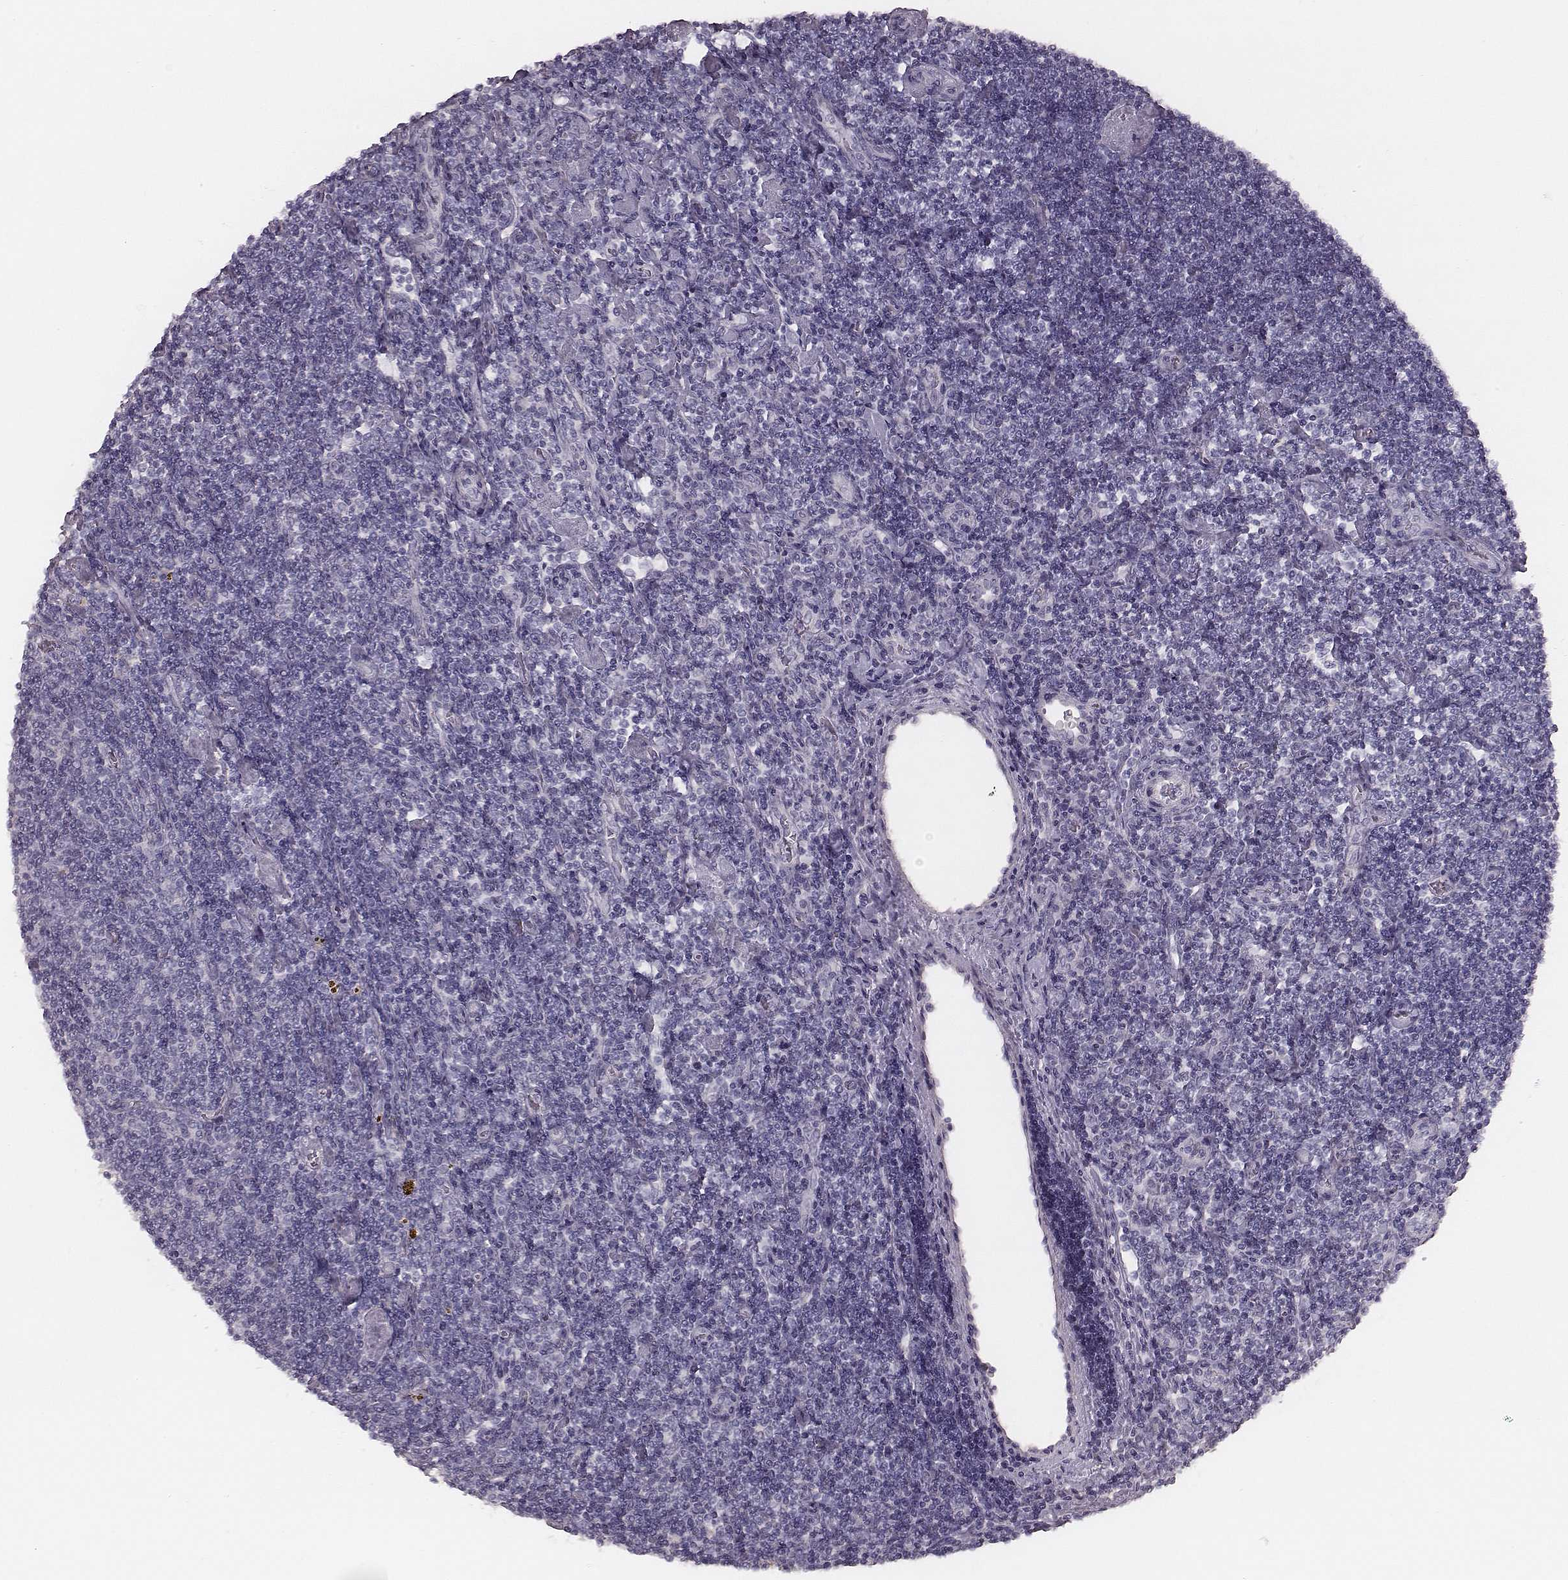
{"staining": {"intensity": "negative", "quantity": "none", "location": "none"}, "tissue": "lymphoma", "cell_type": "Tumor cells", "image_type": "cancer", "snomed": [{"axis": "morphology", "description": "Hodgkin's disease, NOS"}, {"axis": "topography", "description": "Lymph node"}], "caption": "Immunohistochemistry (IHC) photomicrograph of neoplastic tissue: lymphoma stained with DAB (3,3'-diaminobenzidine) exhibits no significant protein expression in tumor cells.", "gene": "ZP4", "patient": {"sex": "male", "age": 40}}